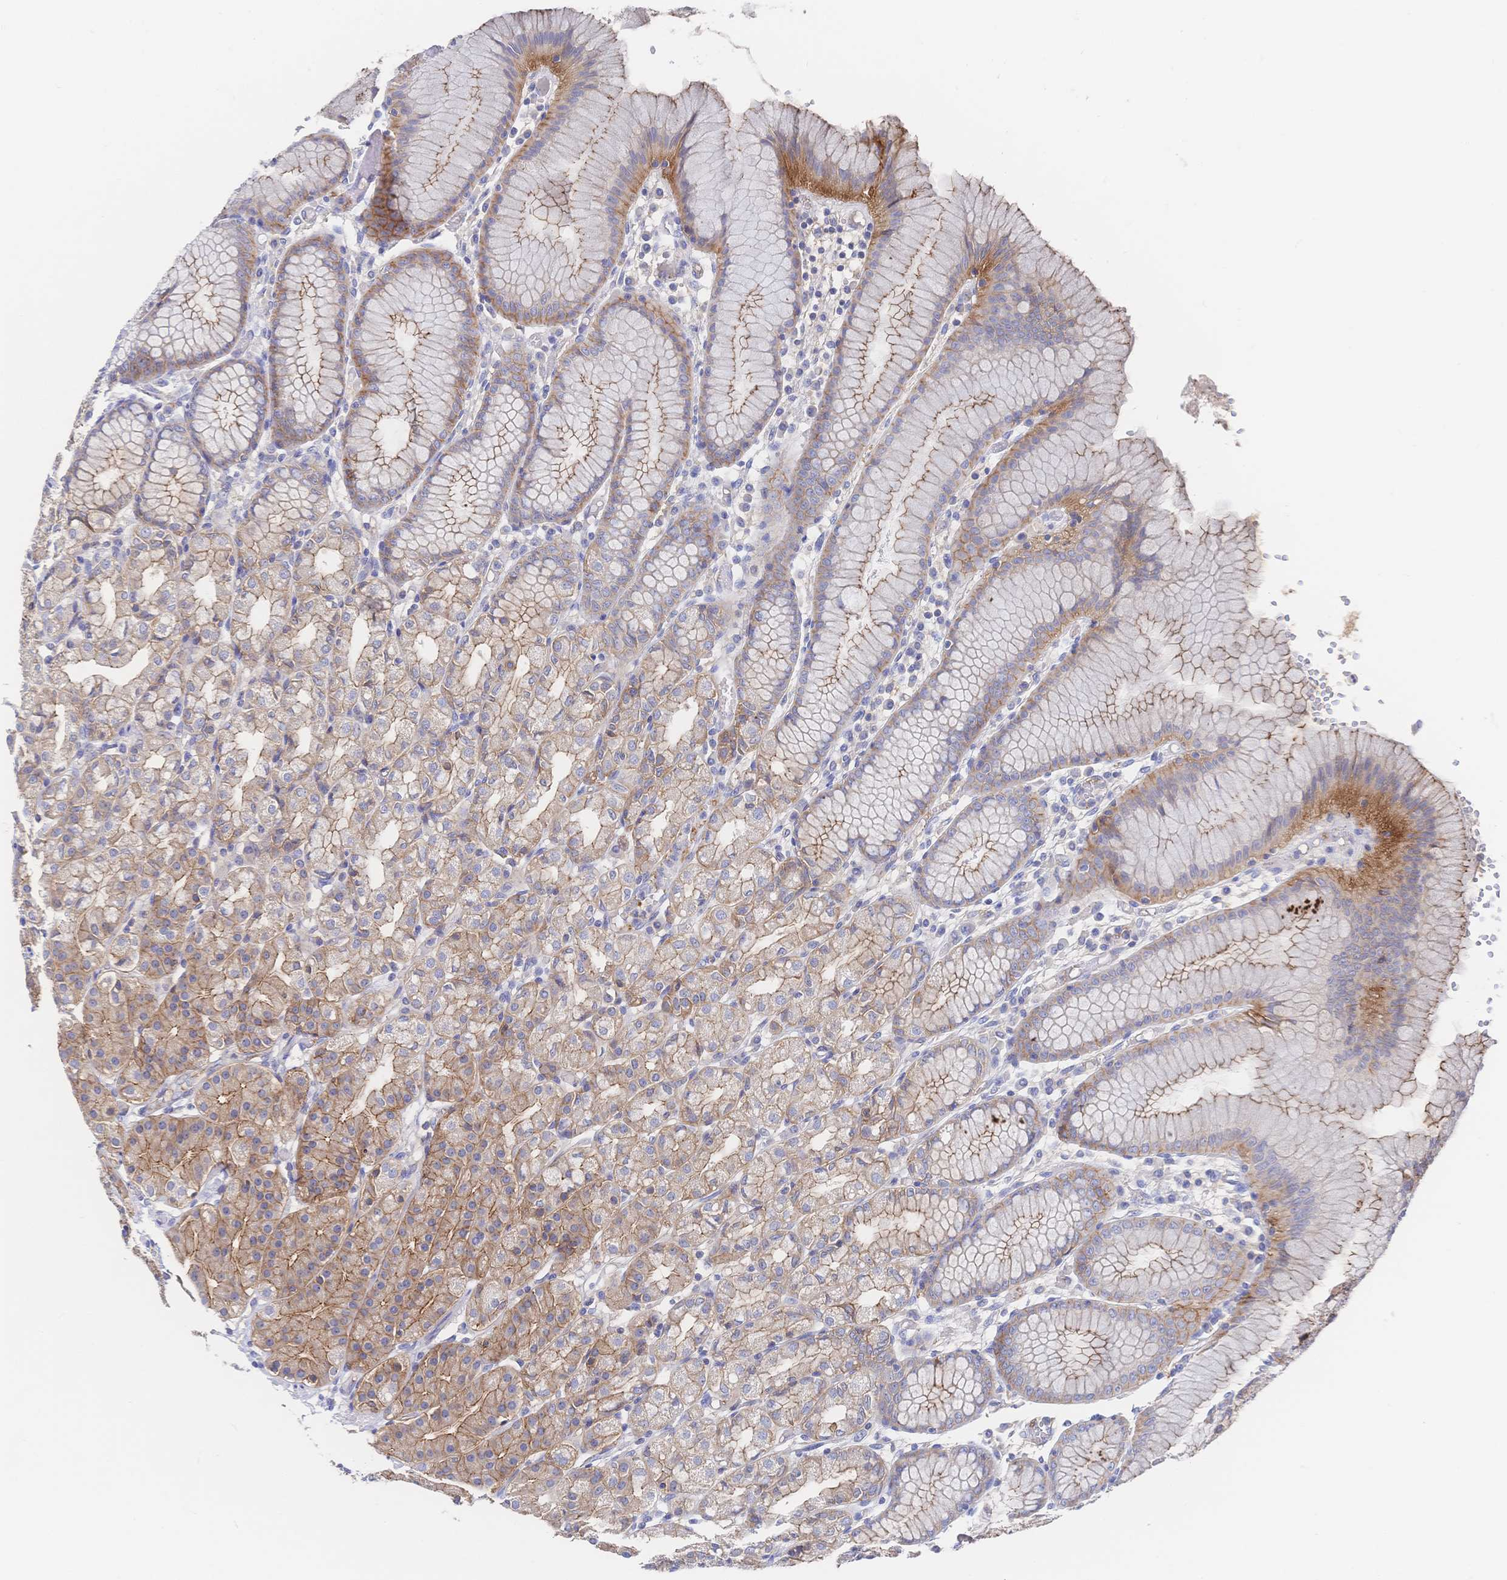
{"staining": {"intensity": "moderate", "quantity": ">75%", "location": "cytoplasmic/membranous"}, "tissue": "stomach", "cell_type": "Glandular cells", "image_type": "normal", "snomed": [{"axis": "morphology", "description": "Normal tissue, NOS"}, {"axis": "topography", "description": "Stomach"}], "caption": "Immunohistochemistry of benign stomach displays medium levels of moderate cytoplasmic/membranous expression in about >75% of glandular cells. Nuclei are stained in blue.", "gene": "F11R", "patient": {"sex": "female", "age": 57}}